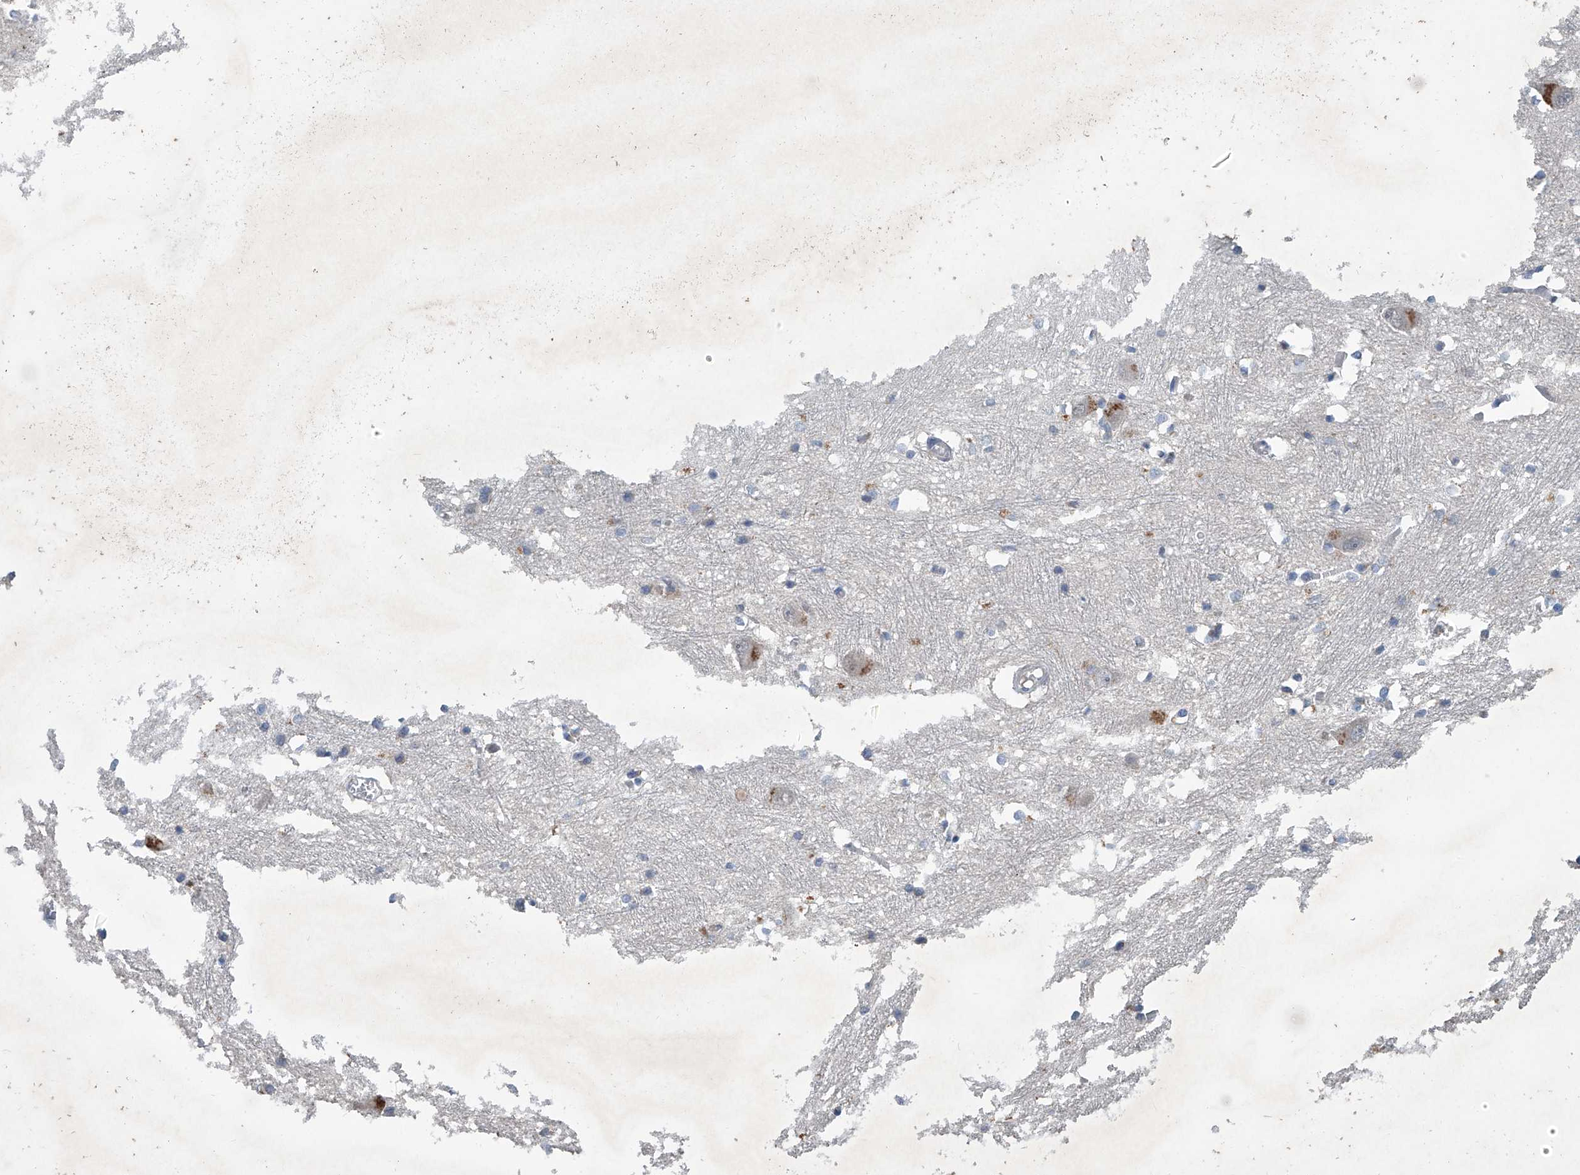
{"staining": {"intensity": "negative", "quantity": "none", "location": "none"}, "tissue": "caudate", "cell_type": "Glial cells", "image_type": "normal", "snomed": [{"axis": "morphology", "description": "Normal tissue, NOS"}, {"axis": "topography", "description": "Lateral ventricle wall"}], "caption": "The immunohistochemistry (IHC) micrograph has no significant positivity in glial cells of caudate.", "gene": "PCSK5", "patient": {"sex": "male", "age": 37}}